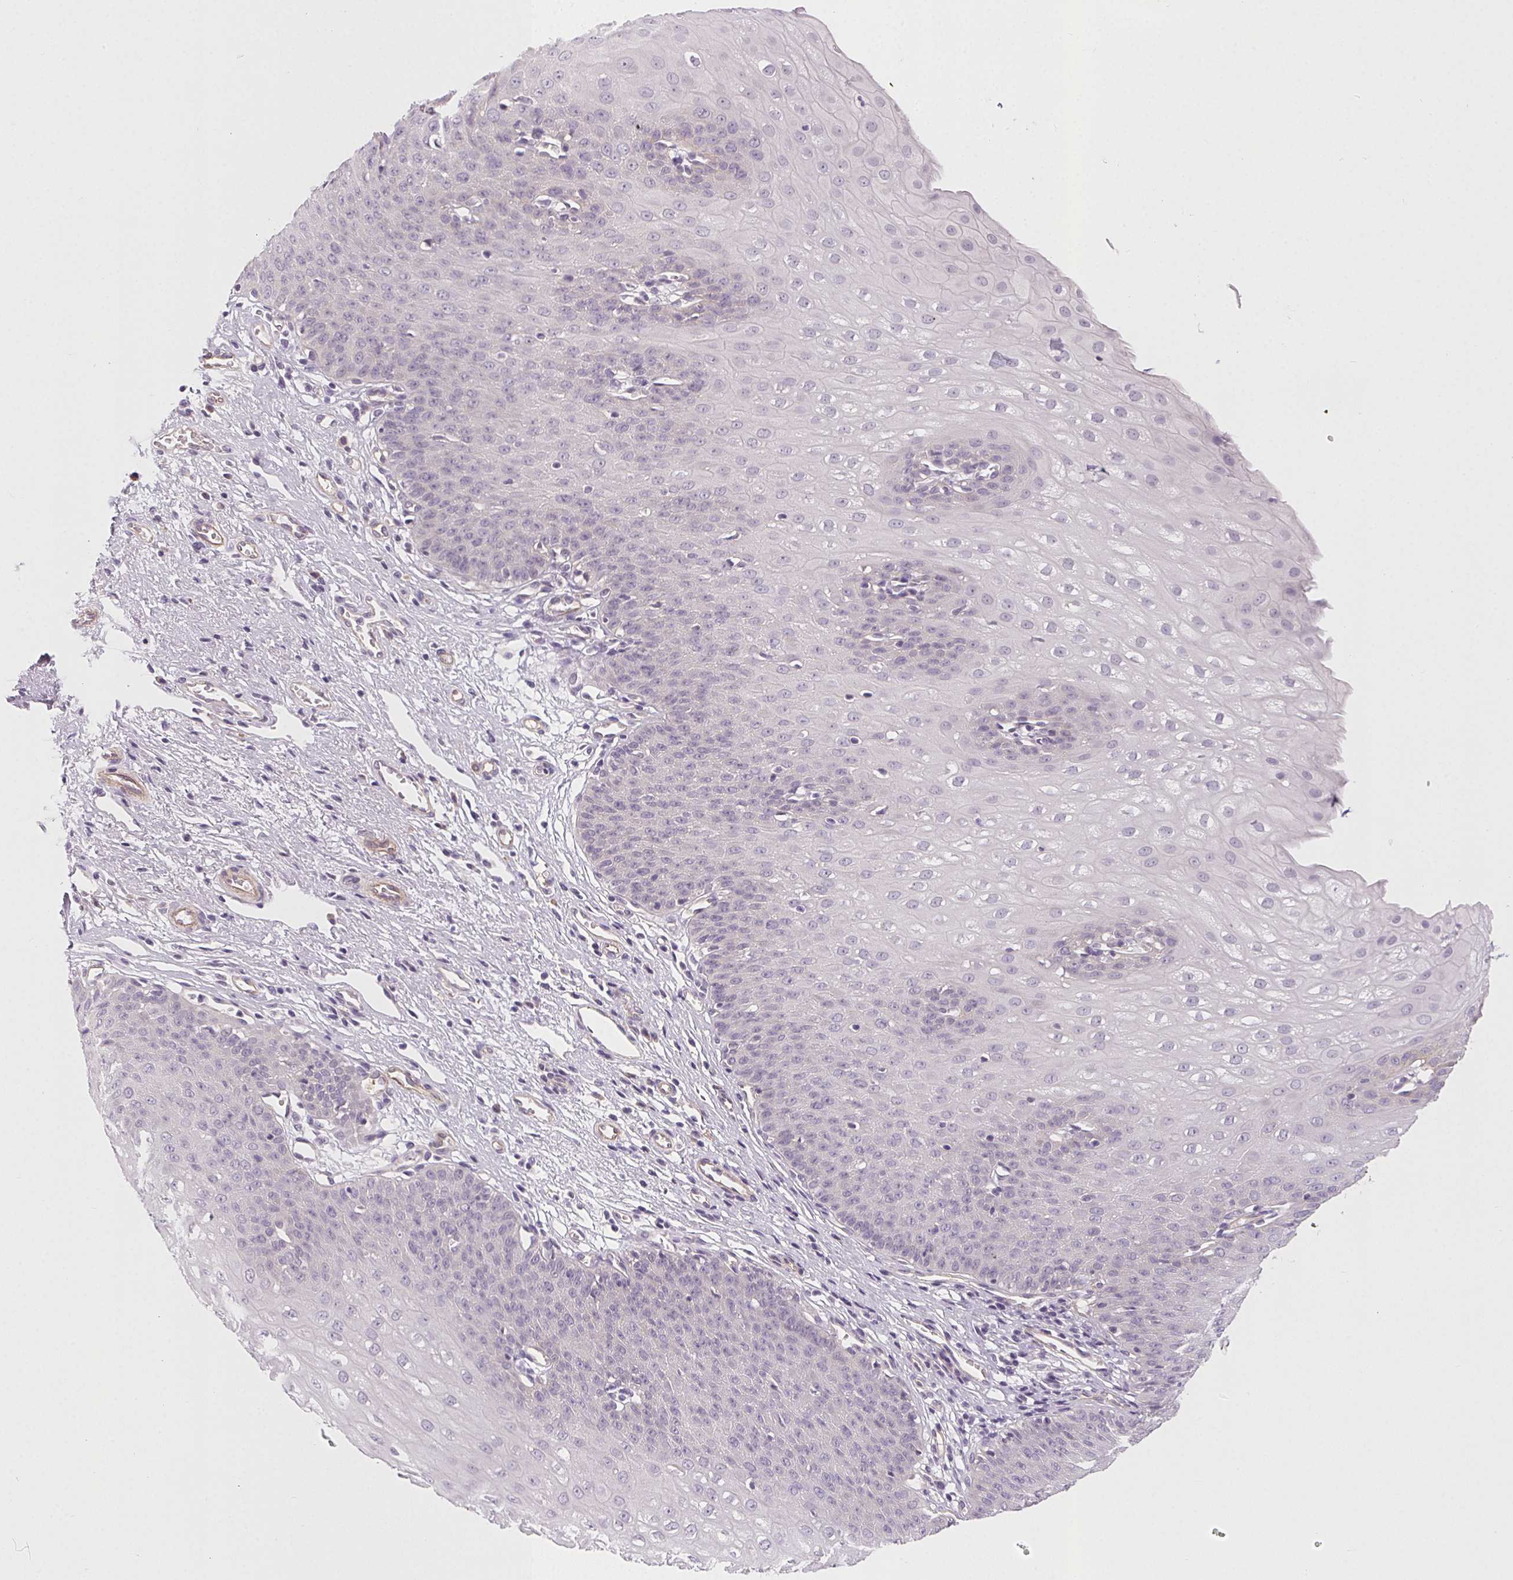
{"staining": {"intensity": "negative", "quantity": "none", "location": "none"}, "tissue": "esophagus", "cell_type": "Squamous epithelial cells", "image_type": "normal", "snomed": [{"axis": "morphology", "description": "Normal tissue, NOS"}, {"axis": "topography", "description": "Esophagus"}], "caption": "This micrograph is of normal esophagus stained with immunohistochemistry to label a protein in brown with the nuclei are counter-stained blue. There is no expression in squamous epithelial cells.", "gene": "CSN1S1", "patient": {"sex": "male", "age": 71}}